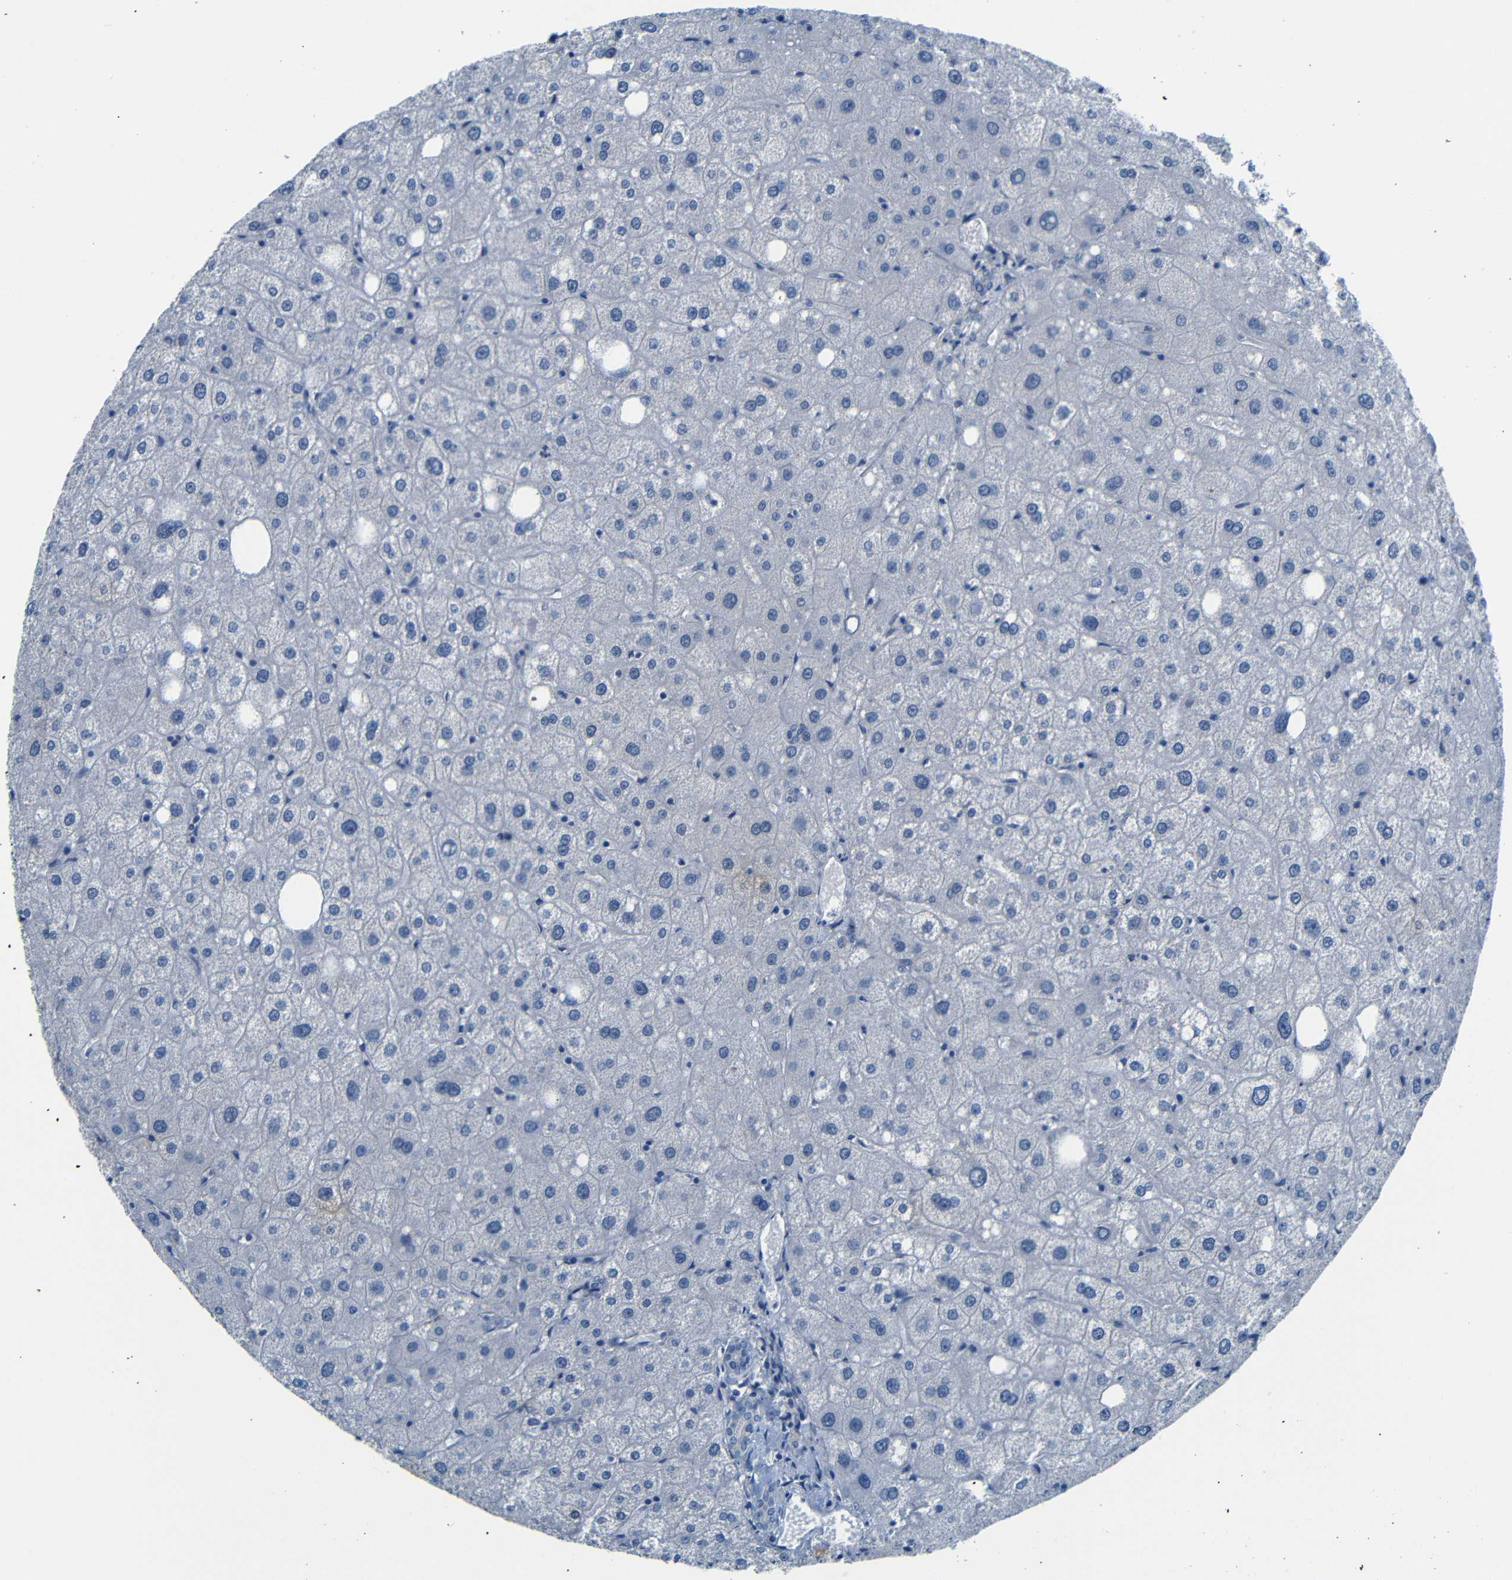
{"staining": {"intensity": "negative", "quantity": "none", "location": "none"}, "tissue": "liver", "cell_type": "Cholangiocytes", "image_type": "normal", "snomed": [{"axis": "morphology", "description": "Normal tissue, NOS"}, {"axis": "topography", "description": "Liver"}], "caption": "Immunohistochemistry of normal human liver shows no staining in cholangiocytes. (DAB (3,3'-diaminobenzidine) immunohistochemistry, high magnification).", "gene": "ANK3", "patient": {"sex": "male", "age": 73}}